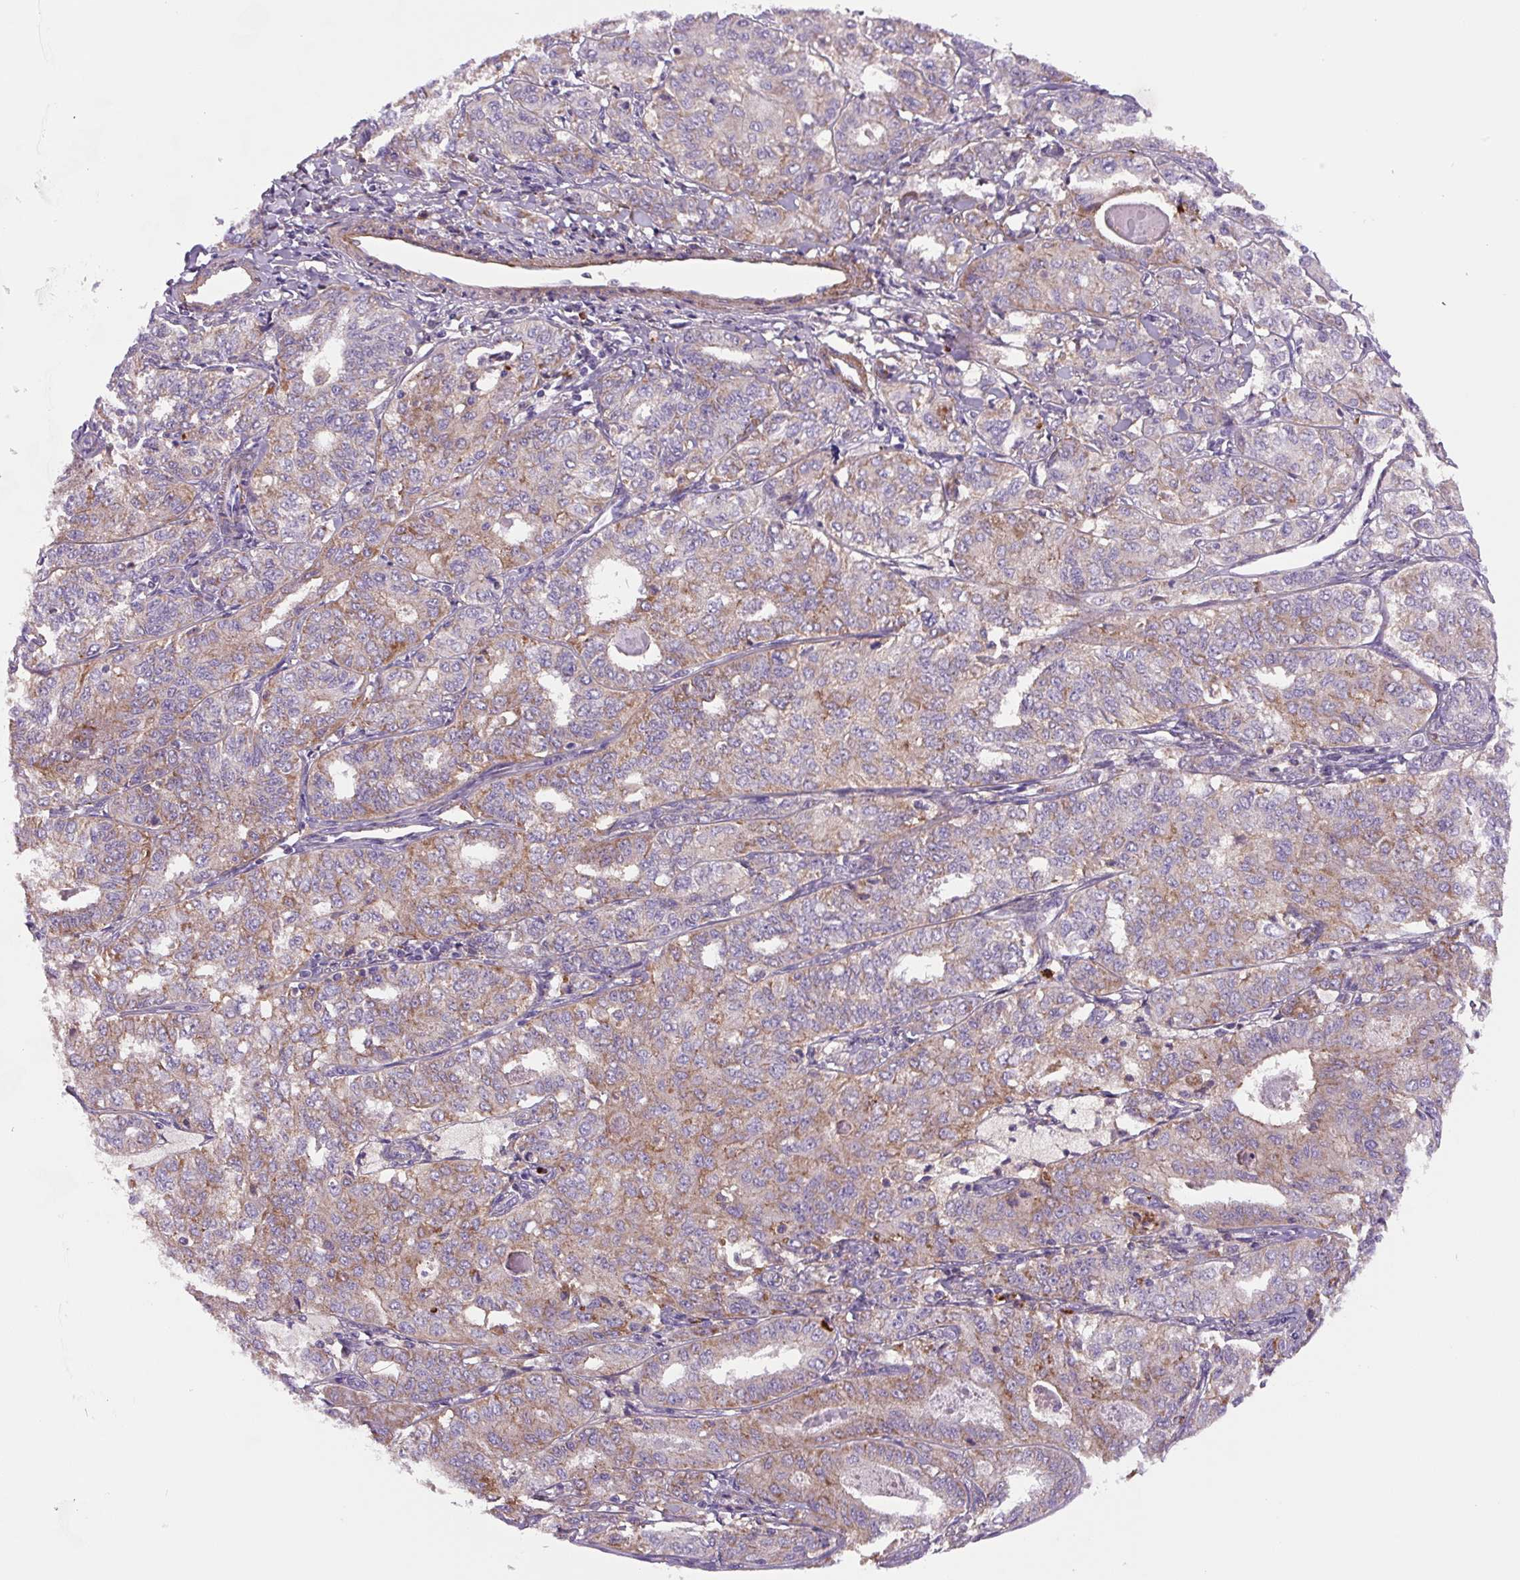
{"staining": {"intensity": "weak", "quantity": "<25%", "location": "cytoplasmic/membranous"}, "tissue": "endometrial cancer", "cell_type": "Tumor cells", "image_type": "cancer", "snomed": [{"axis": "morphology", "description": "Adenocarcinoma, NOS"}, {"axis": "topography", "description": "Endometrium"}], "caption": "There is no significant positivity in tumor cells of endometrial cancer (adenocarcinoma).", "gene": "DHFR2", "patient": {"sex": "female", "age": 61}}